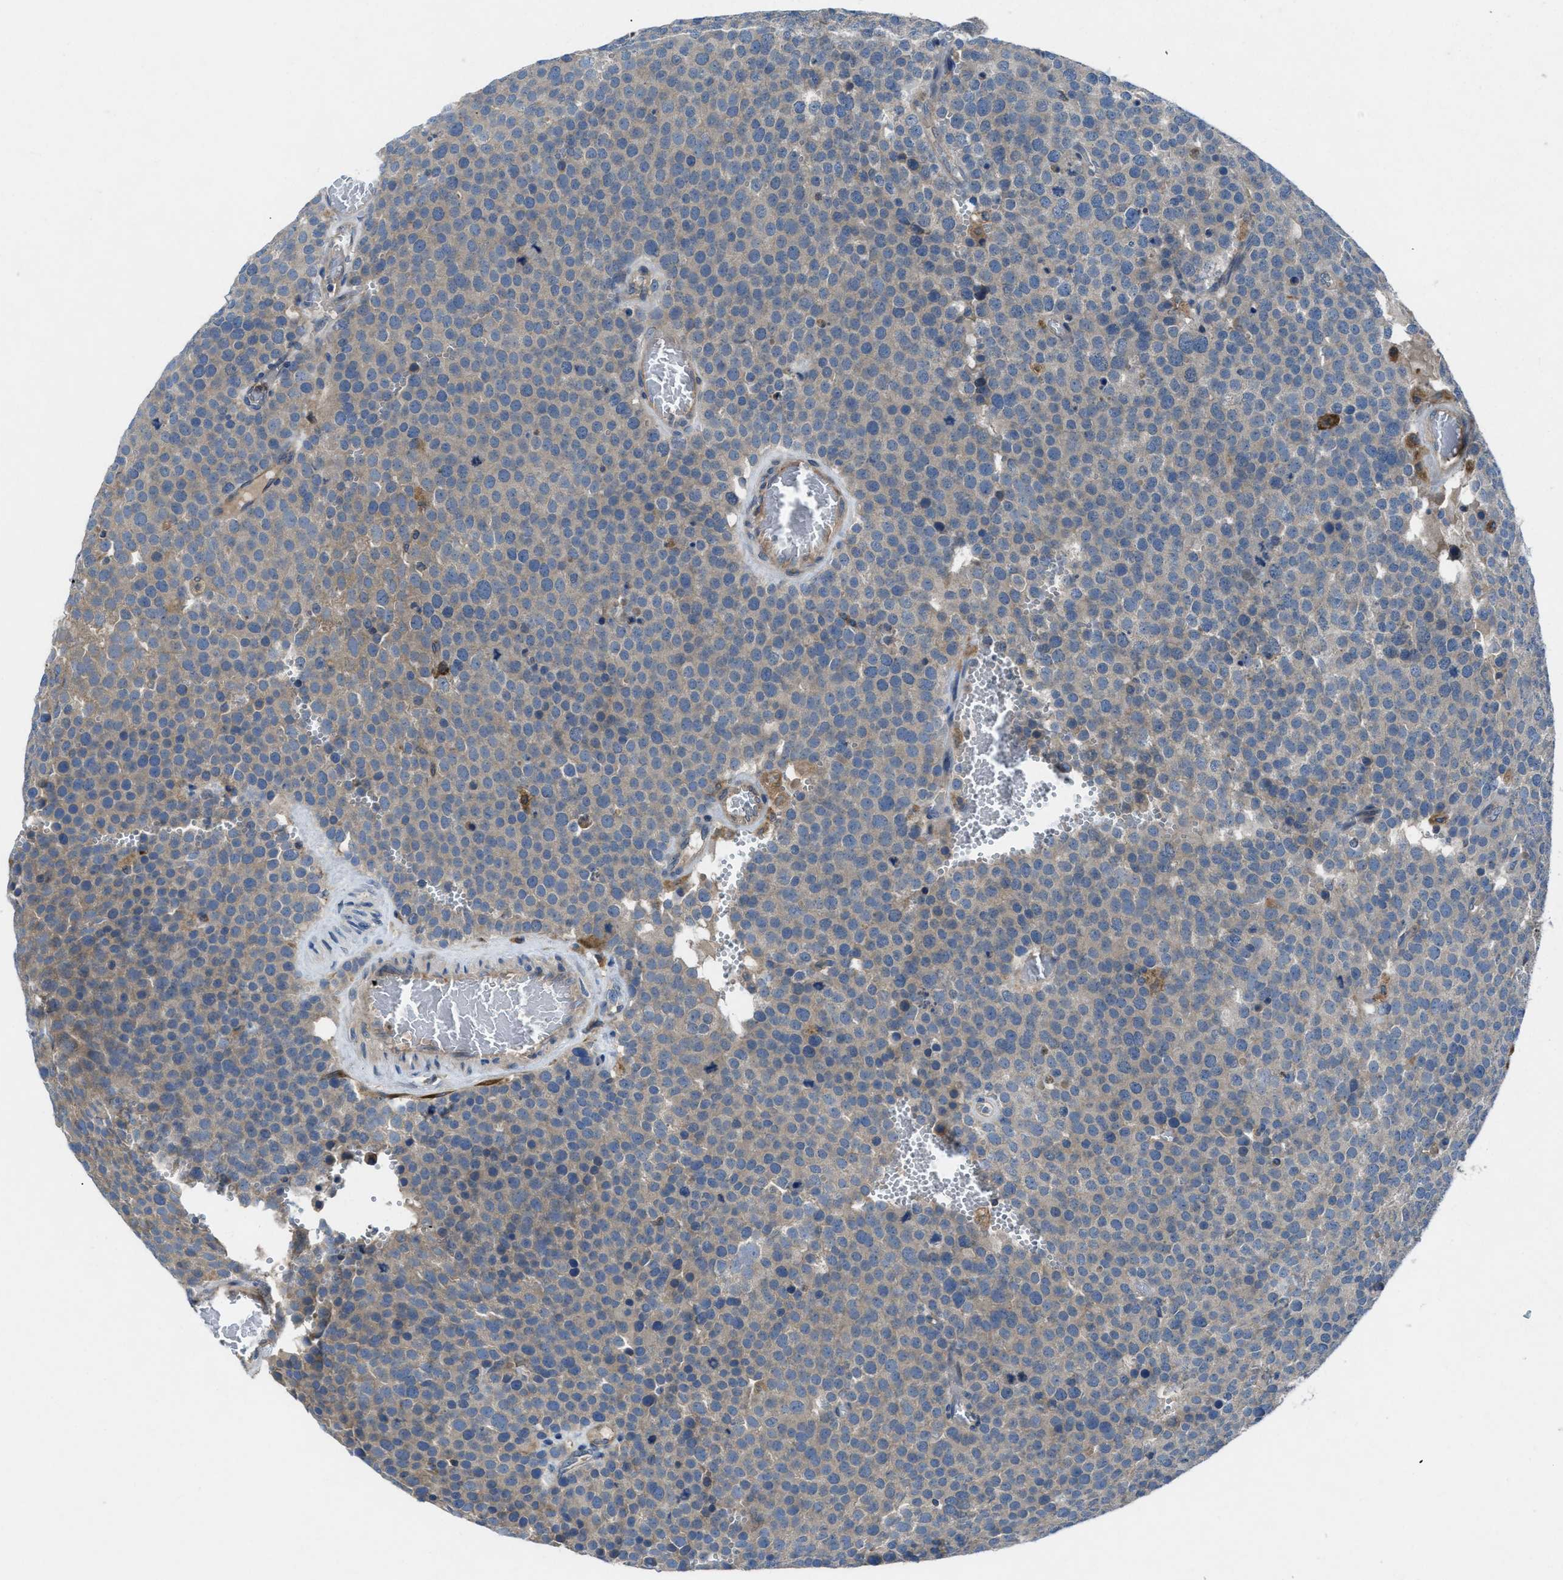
{"staining": {"intensity": "weak", "quantity": "<25%", "location": "cytoplasmic/membranous"}, "tissue": "testis cancer", "cell_type": "Tumor cells", "image_type": "cancer", "snomed": [{"axis": "morphology", "description": "Normal tissue, NOS"}, {"axis": "morphology", "description": "Seminoma, NOS"}, {"axis": "topography", "description": "Testis"}], "caption": "An IHC image of testis seminoma is shown. There is no staining in tumor cells of testis seminoma.", "gene": "MAP3K20", "patient": {"sex": "male", "age": 71}}